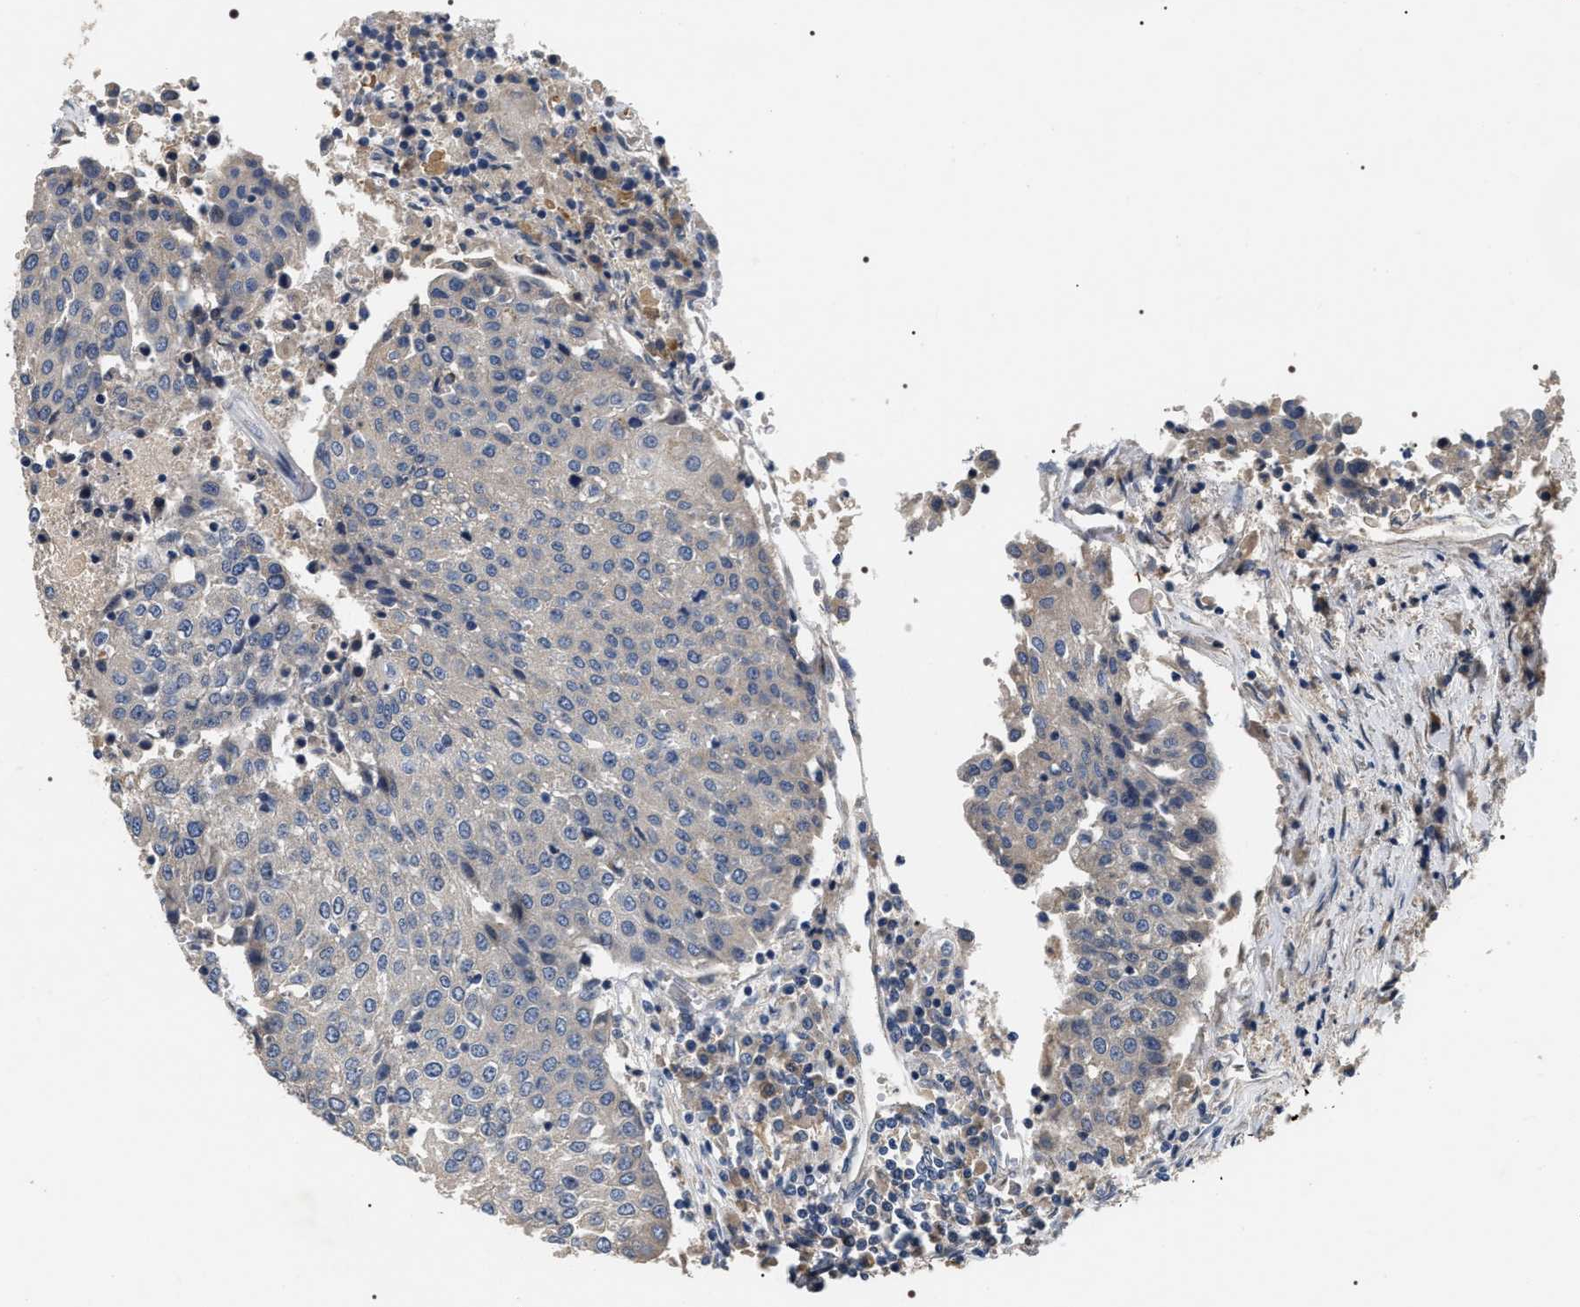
{"staining": {"intensity": "negative", "quantity": "none", "location": "none"}, "tissue": "urothelial cancer", "cell_type": "Tumor cells", "image_type": "cancer", "snomed": [{"axis": "morphology", "description": "Urothelial carcinoma, High grade"}, {"axis": "topography", "description": "Urinary bladder"}], "caption": "This is an IHC photomicrograph of urothelial cancer. There is no expression in tumor cells.", "gene": "IFT81", "patient": {"sex": "female", "age": 85}}